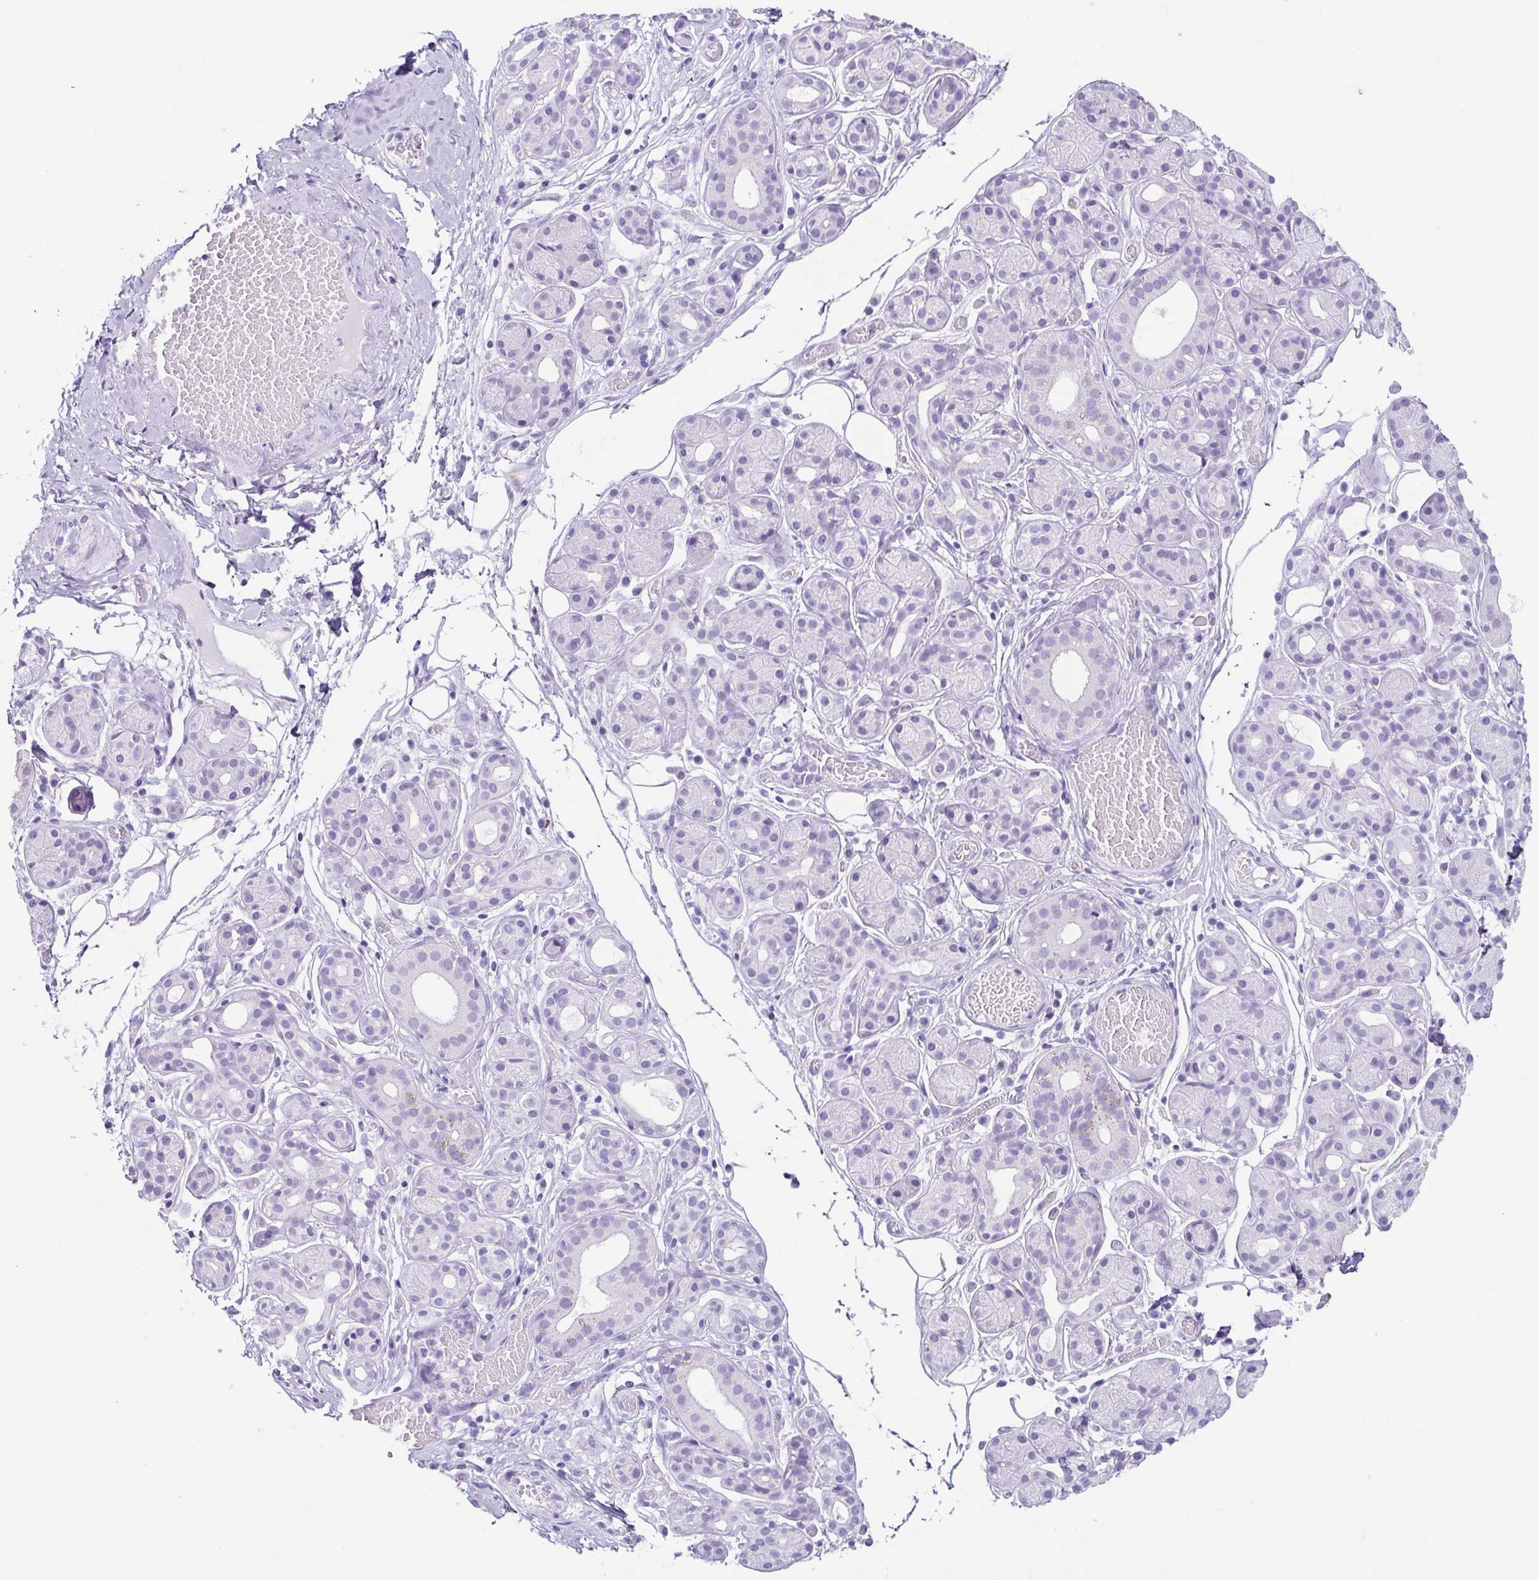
{"staining": {"intensity": "negative", "quantity": "none", "location": "none"}, "tissue": "salivary gland", "cell_type": "Glandular cells", "image_type": "normal", "snomed": [{"axis": "morphology", "description": "Normal tissue, NOS"}, {"axis": "topography", "description": "Salivary gland"}, {"axis": "topography", "description": "Peripheral nerve tissue"}], "caption": "High power microscopy histopathology image of an immunohistochemistry (IHC) micrograph of benign salivary gland, revealing no significant positivity in glandular cells. The staining was performed using DAB to visualize the protein expression in brown, while the nuclei were stained in blue with hematoxylin (Magnification: 20x).", "gene": "ESX1", "patient": {"sex": "male", "age": 71}}